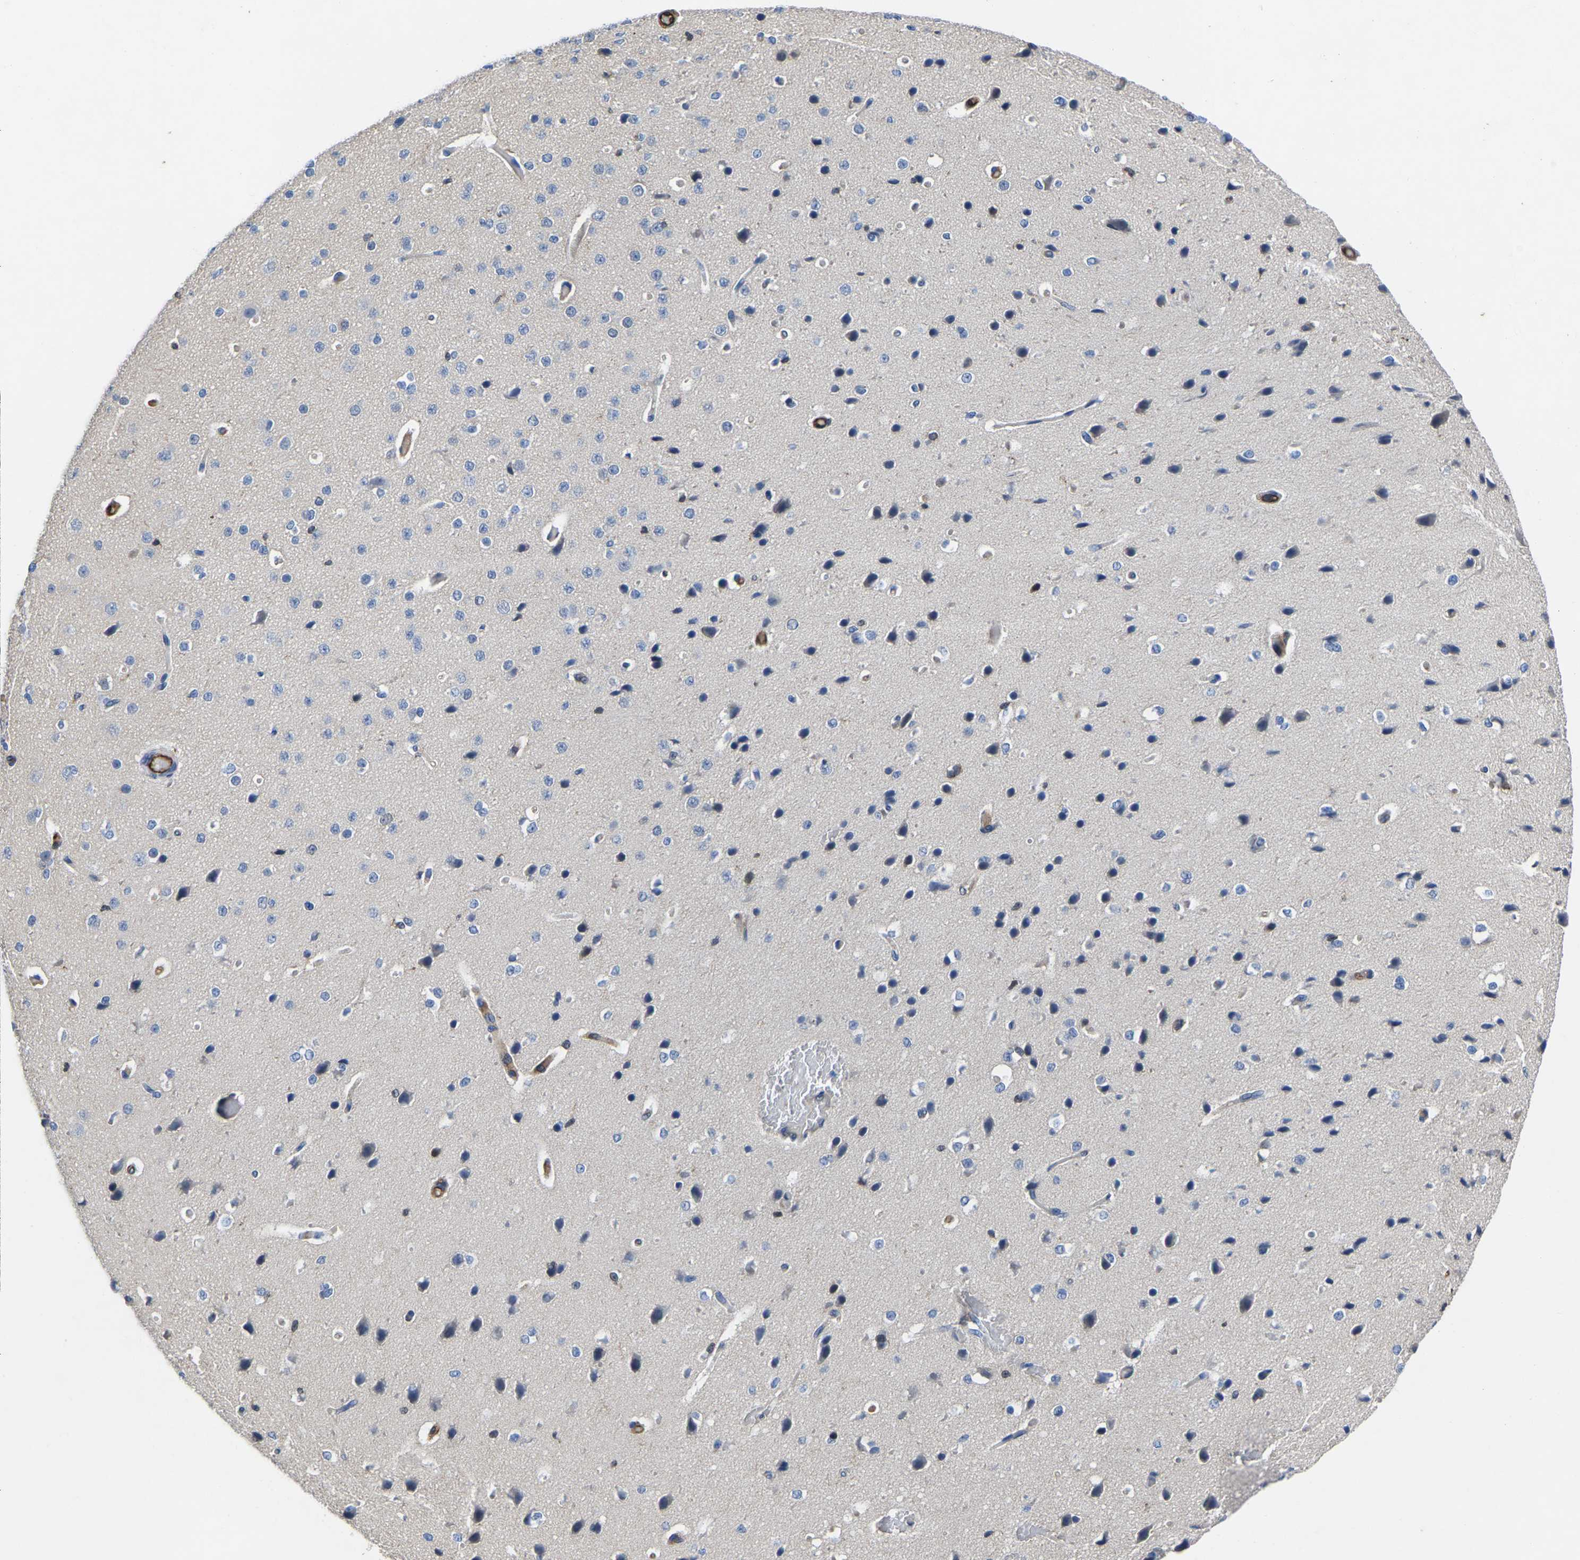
{"staining": {"intensity": "weak", "quantity": "25%-75%", "location": "cytoplasmic/membranous"}, "tissue": "cerebral cortex", "cell_type": "Endothelial cells", "image_type": "normal", "snomed": [{"axis": "morphology", "description": "Normal tissue, NOS"}, {"axis": "morphology", "description": "Developmental malformation"}, {"axis": "topography", "description": "Cerebral cortex"}], "caption": "This histopathology image demonstrates normal cerebral cortex stained with immunohistochemistry (IHC) to label a protein in brown. The cytoplasmic/membranous of endothelial cells show weak positivity for the protein. Nuclei are counter-stained blue.", "gene": "ATG2B", "patient": {"sex": "female", "age": 30}}